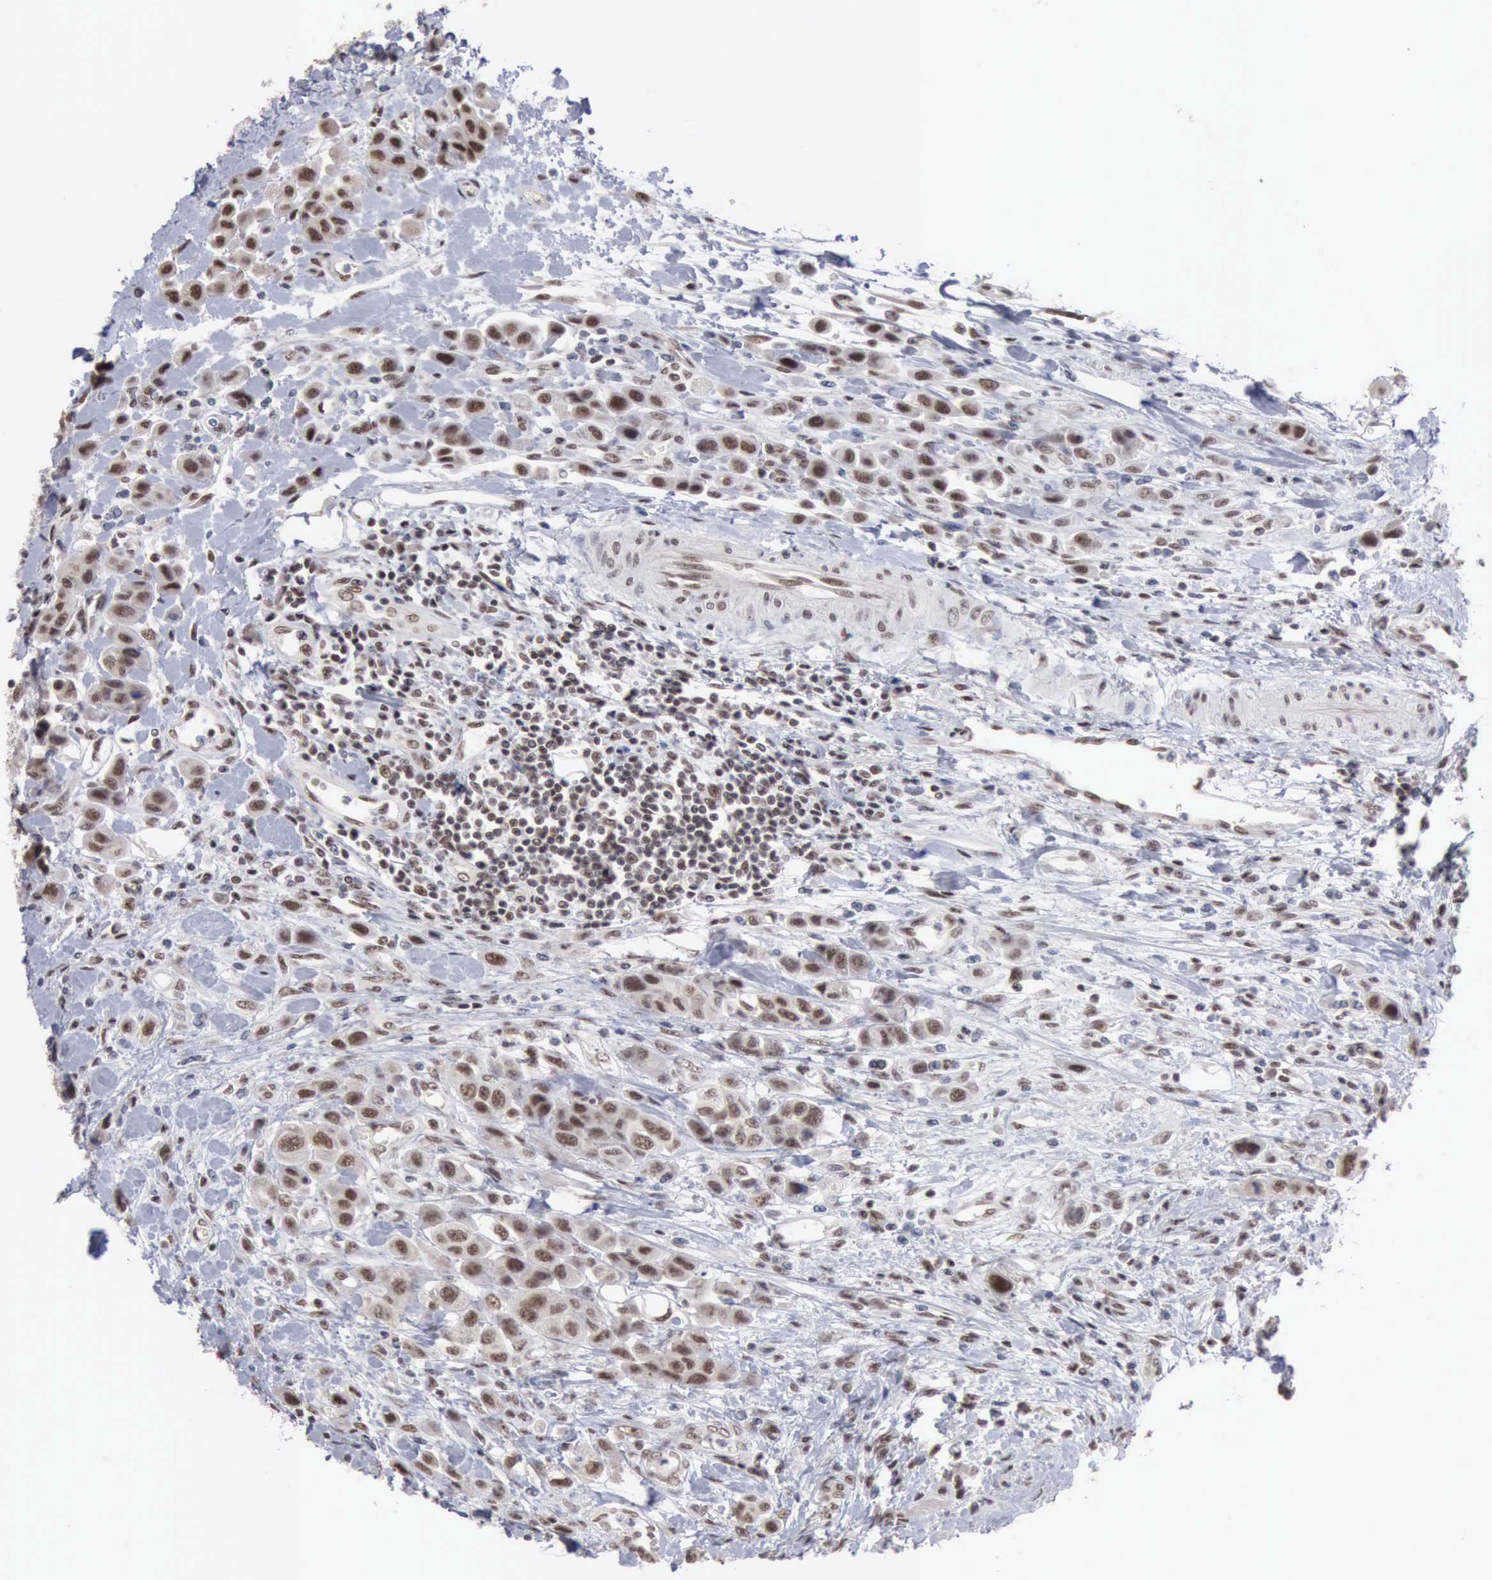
{"staining": {"intensity": "moderate", "quantity": "25%-75%", "location": "nuclear"}, "tissue": "urothelial cancer", "cell_type": "Tumor cells", "image_type": "cancer", "snomed": [{"axis": "morphology", "description": "Urothelial carcinoma, High grade"}, {"axis": "topography", "description": "Urinary bladder"}], "caption": "IHC micrograph of neoplastic tissue: human urothelial cancer stained using IHC displays medium levels of moderate protein expression localized specifically in the nuclear of tumor cells, appearing as a nuclear brown color.", "gene": "TAF1", "patient": {"sex": "male", "age": 50}}